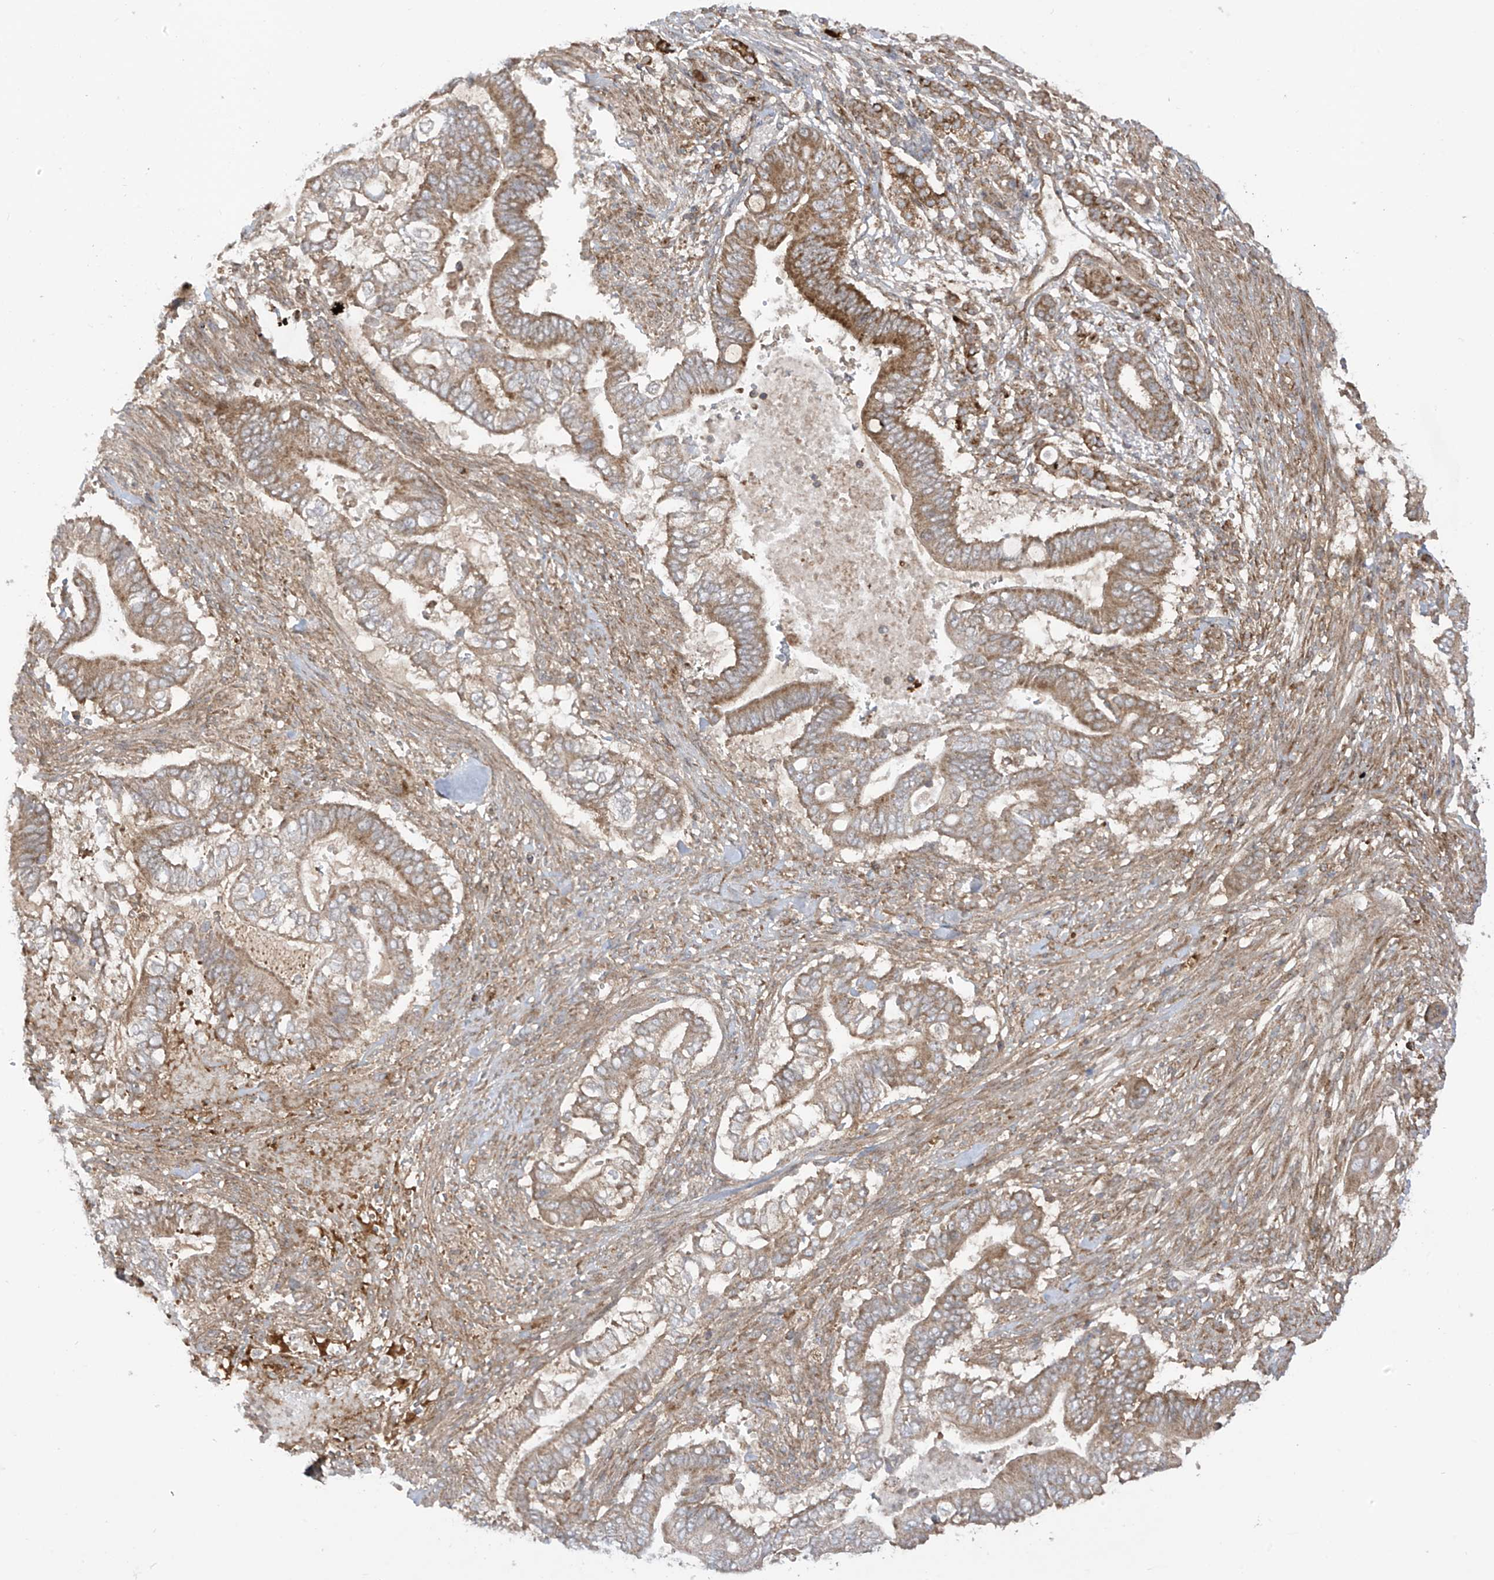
{"staining": {"intensity": "moderate", "quantity": ">75%", "location": "cytoplasmic/membranous"}, "tissue": "pancreatic cancer", "cell_type": "Tumor cells", "image_type": "cancer", "snomed": [{"axis": "morphology", "description": "Adenocarcinoma, NOS"}, {"axis": "topography", "description": "Pancreas"}], "caption": "Immunohistochemical staining of human adenocarcinoma (pancreatic) shows medium levels of moderate cytoplasmic/membranous protein staining in about >75% of tumor cells. Ihc stains the protein in brown and the nuclei are stained blue.", "gene": "REPS1", "patient": {"sex": "male", "age": 68}}